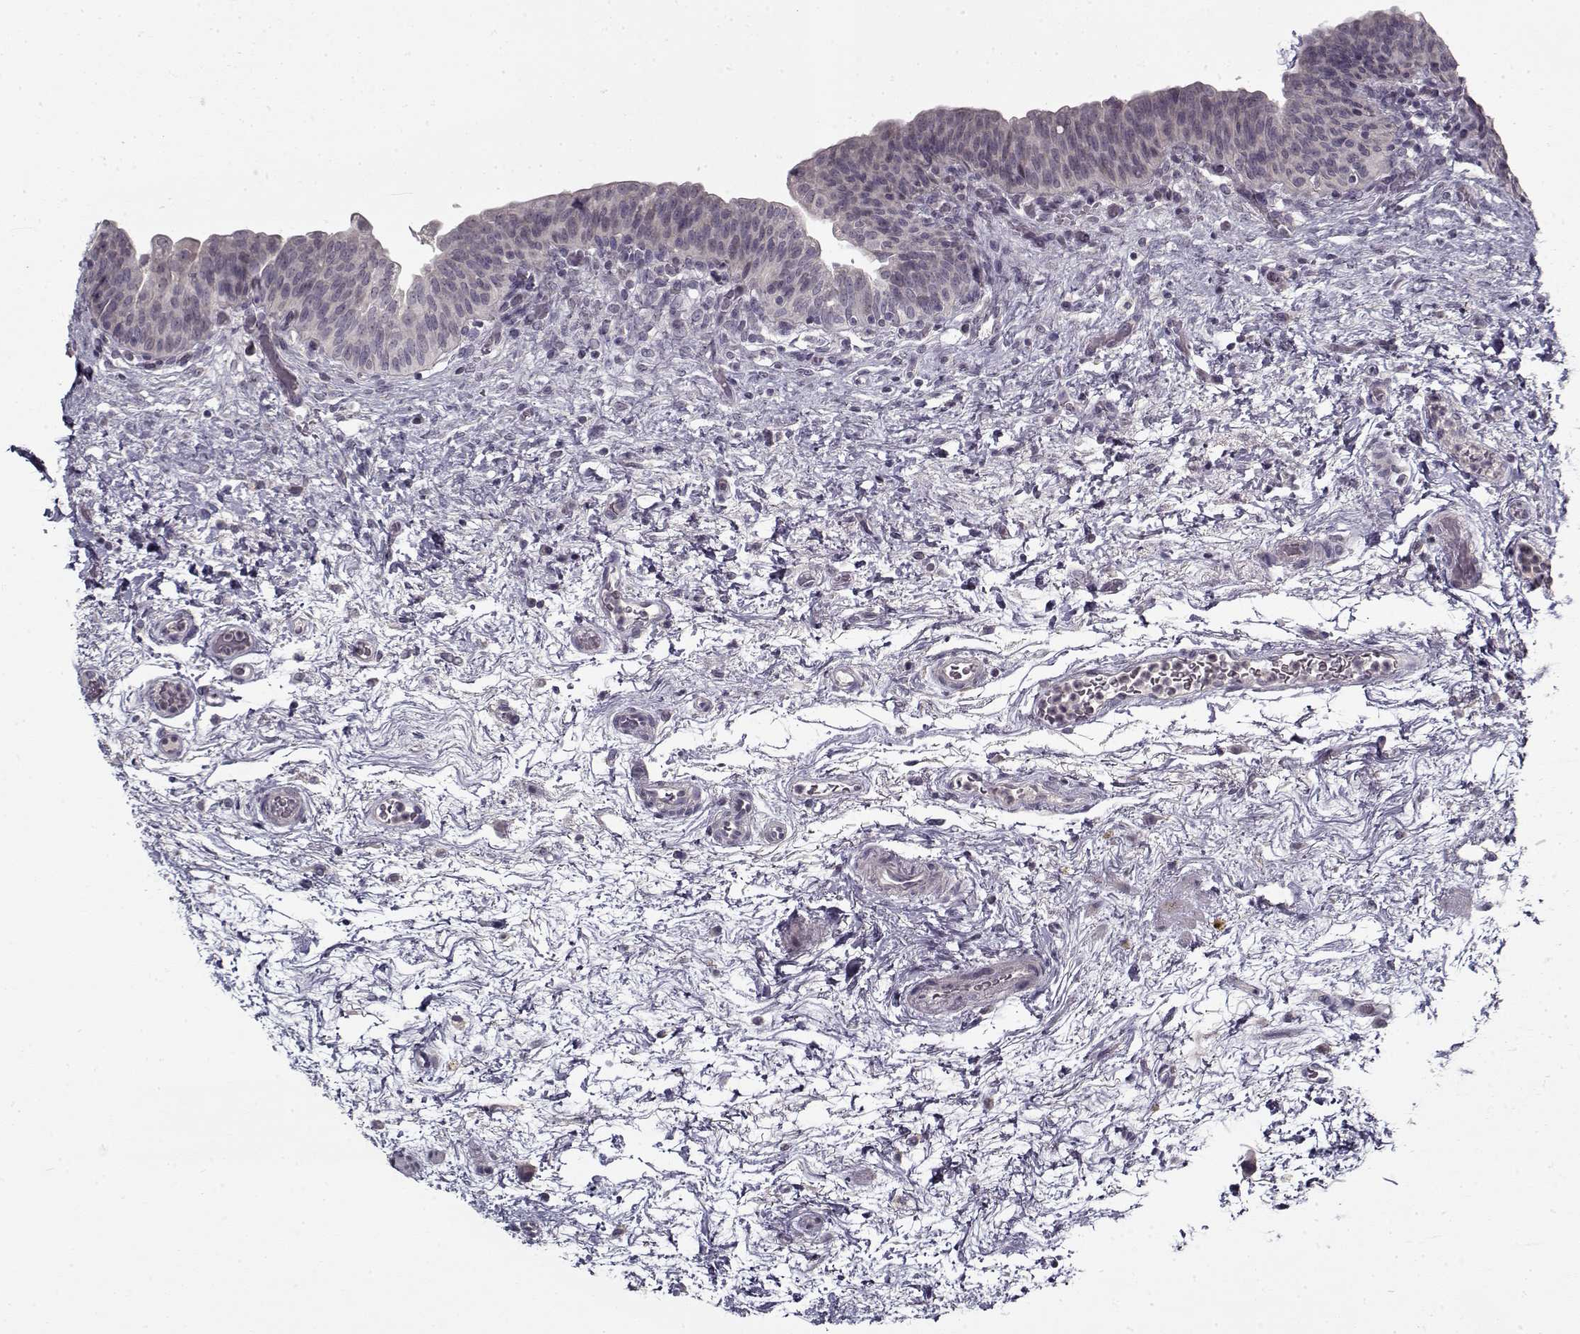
{"staining": {"intensity": "negative", "quantity": "none", "location": "none"}, "tissue": "urinary bladder", "cell_type": "Urothelial cells", "image_type": "normal", "snomed": [{"axis": "morphology", "description": "Normal tissue, NOS"}, {"axis": "topography", "description": "Urinary bladder"}], "caption": "Immunohistochemistry micrograph of unremarkable urinary bladder stained for a protein (brown), which demonstrates no staining in urothelial cells. Brightfield microscopy of IHC stained with DAB (brown) and hematoxylin (blue), captured at high magnification.", "gene": "LAMA2", "patient": {"sex": "male", "age": 69}}